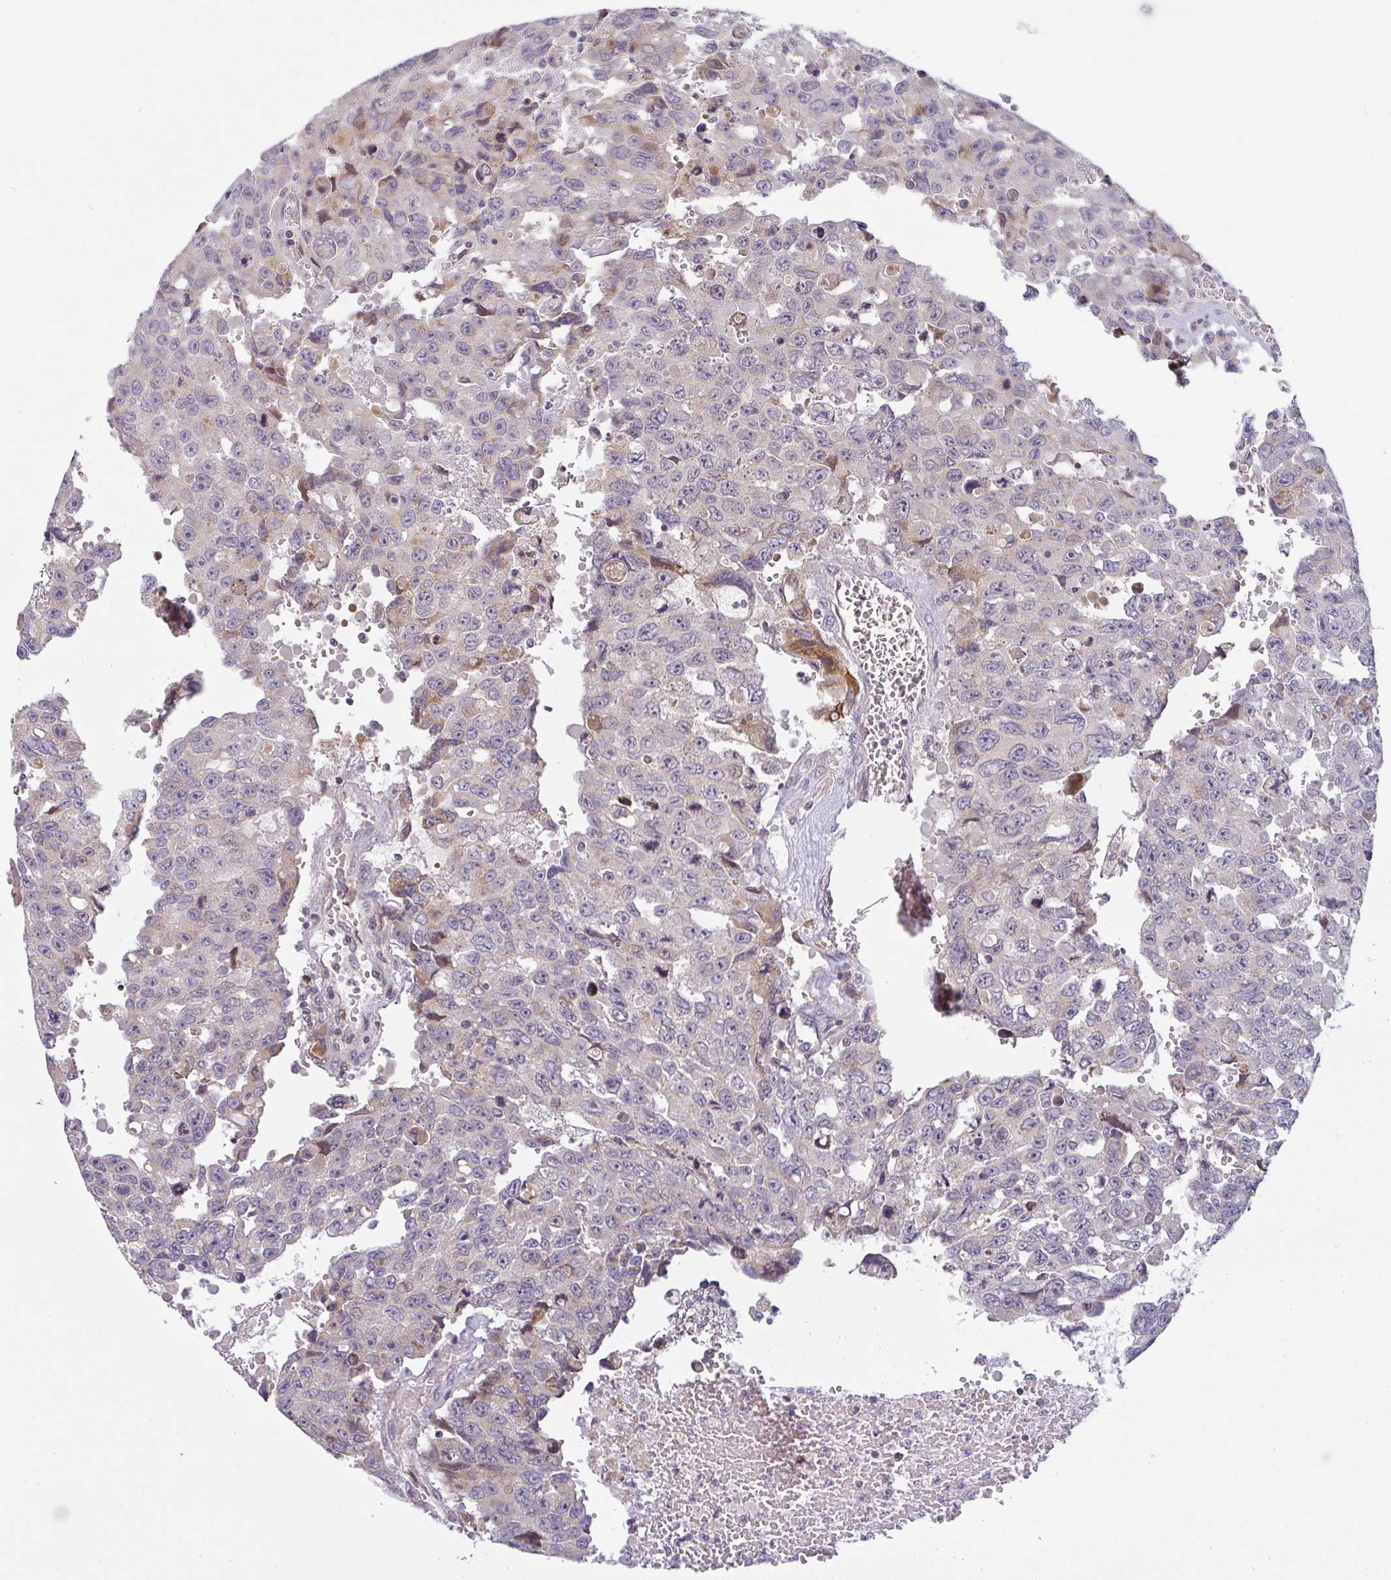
{"staining": {"intensity": "negative", "quantity": "none", "location": "none"}, "tissue": "testis cancer", "cell_type": "Tumor cells", "image_type": "cancer", "snomed": [{"axis": "morphology", "description": "Seminoma, NOS"}, {"axis": "topography", "description": "Testis"}], "caption": "A micrograph of seminoma (testis) stained for a protein shows no brown staining in tumor cells.", "gene": "MOB1A", "patient": {"sex": "male", "age": 26}}